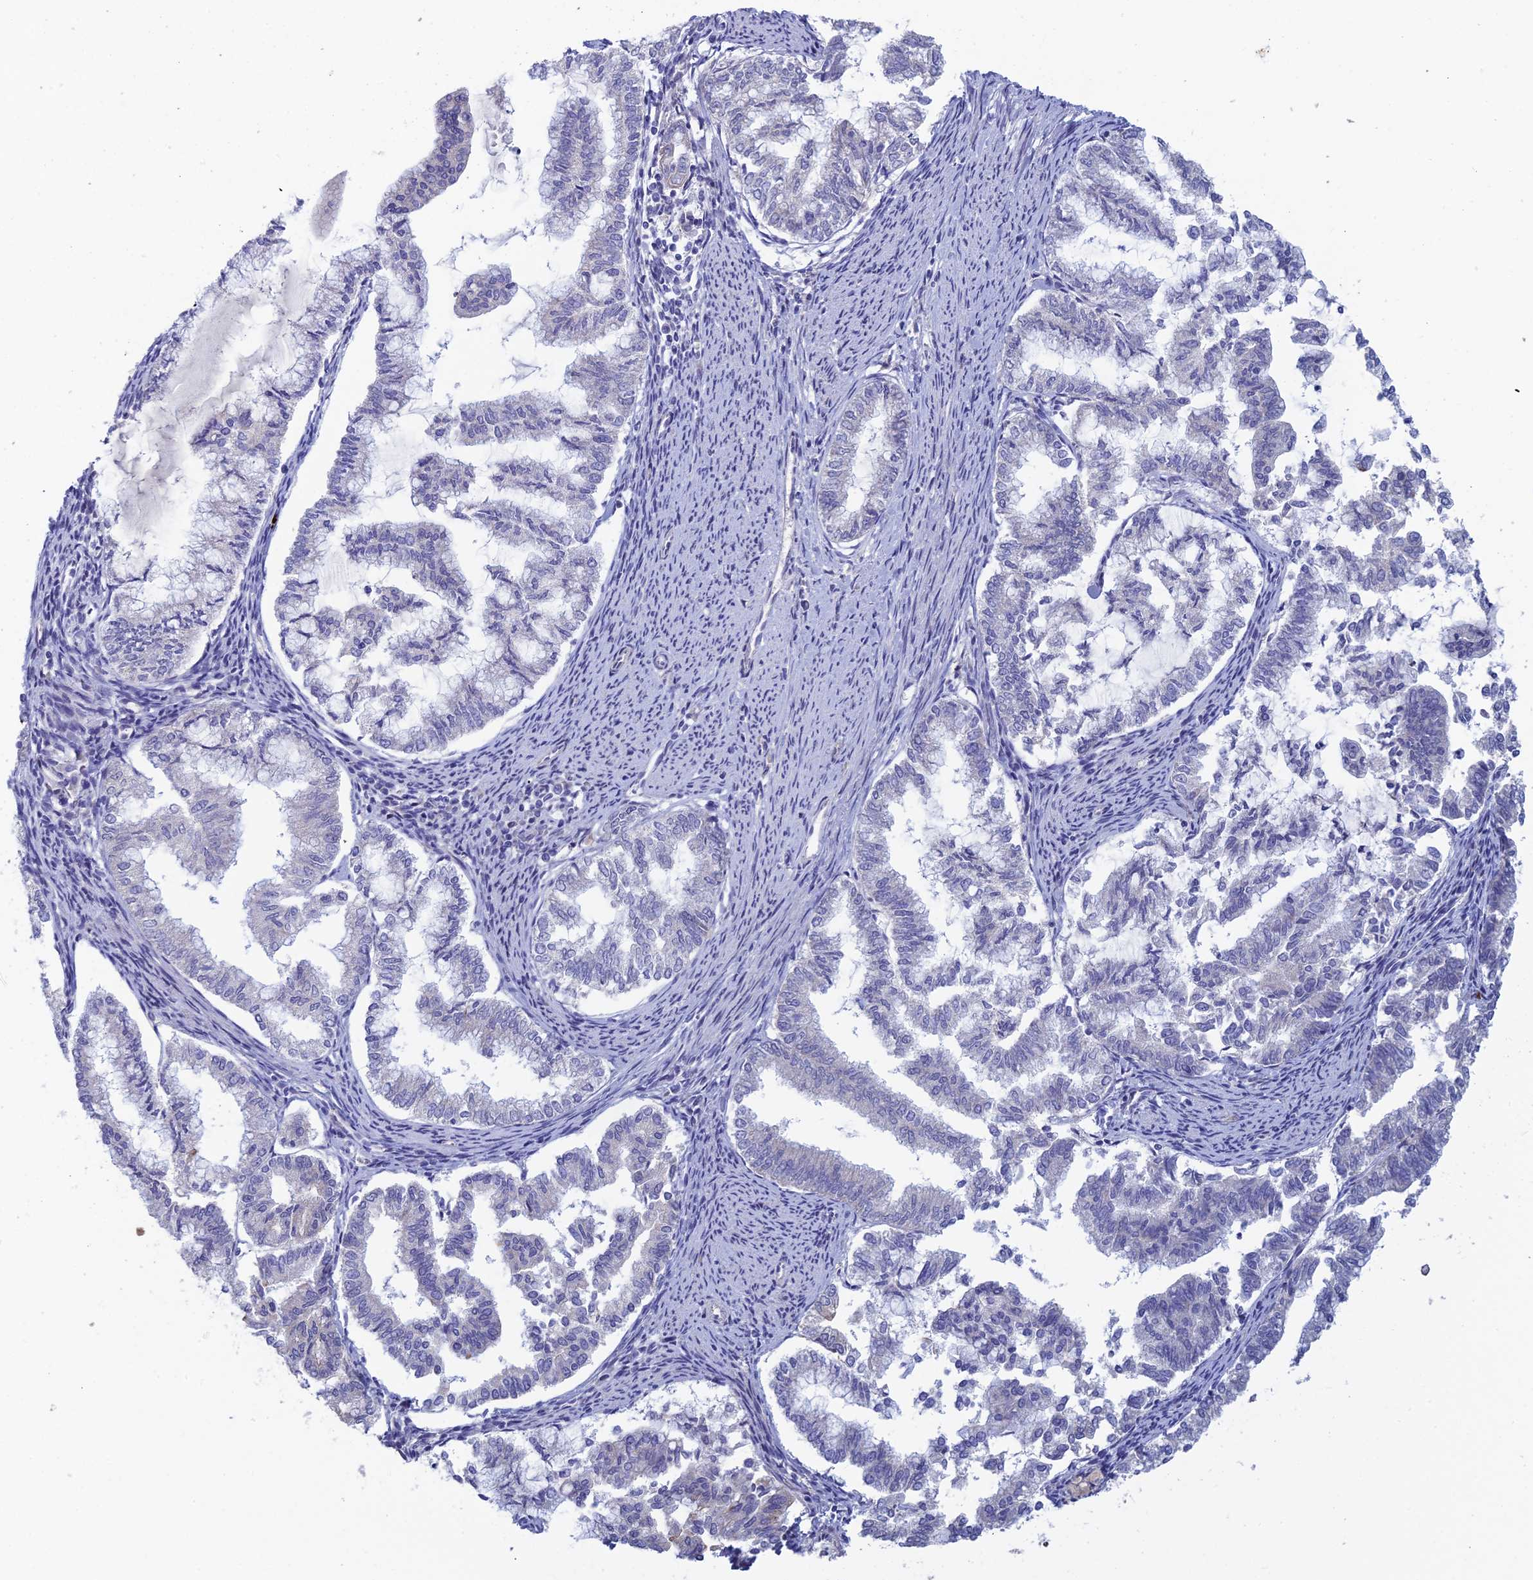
{"staining": {"intensity": "negative", "quantity": "none", "location": "none"}, "tissue": "endometrial cancer", "cell_type": "Tumor cells", "image_type": "cancer", "snomed": [{"axis": "morphology", "description": "Adenocarcinoma, NOS"}, {"axis": "topography", "description": "Endometrium"}], "caption": "This is an immunohistochemistry (IHC) histopathology image of endometrial cancer (adenocarcinoma). There is no positivity in tumor cells.", "gene": "GIPC1", "patient": {"sex": "female", "age": 79}}